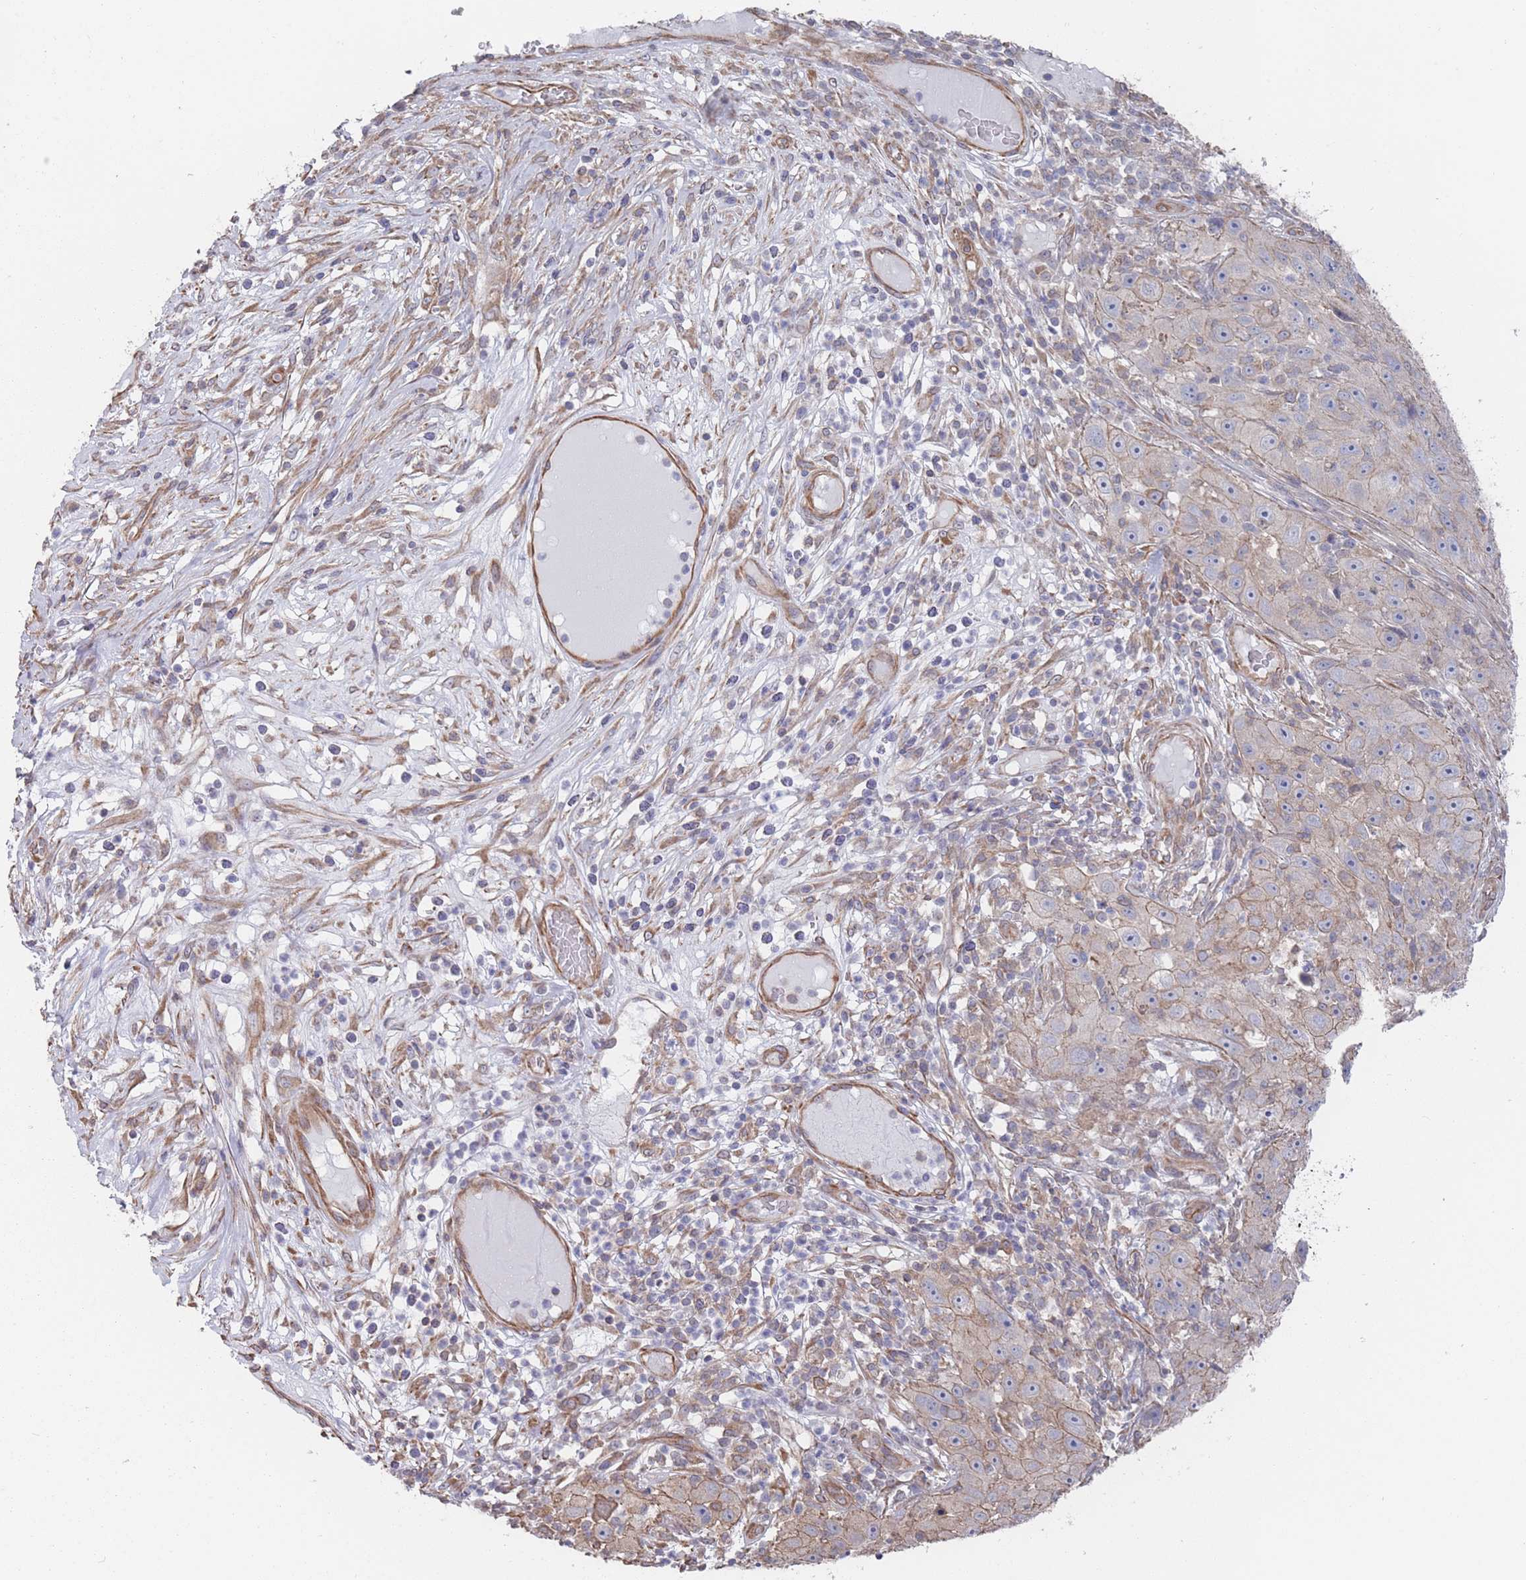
{"staining": {"intensity": "weak", "quantity": "25%-75%", "location": "cytoplasmic/membranous"}, "tissue": "skin cancer", "cell_type": "Tumor cells", "image_type": "cancer", "snomed": [{"axis": "morphology", "description": "Squamous cell carcinoma, NOS"}, {"axis": "topography", "description": "Skin"}], "caption": "Tumor cells demonstrate weak cytoplasmic/membranous staining in approximately 25%-75% of cells in skin cancer.", "gene": "SLC1A6", "patient": {"sex": "female", "age": 87}}